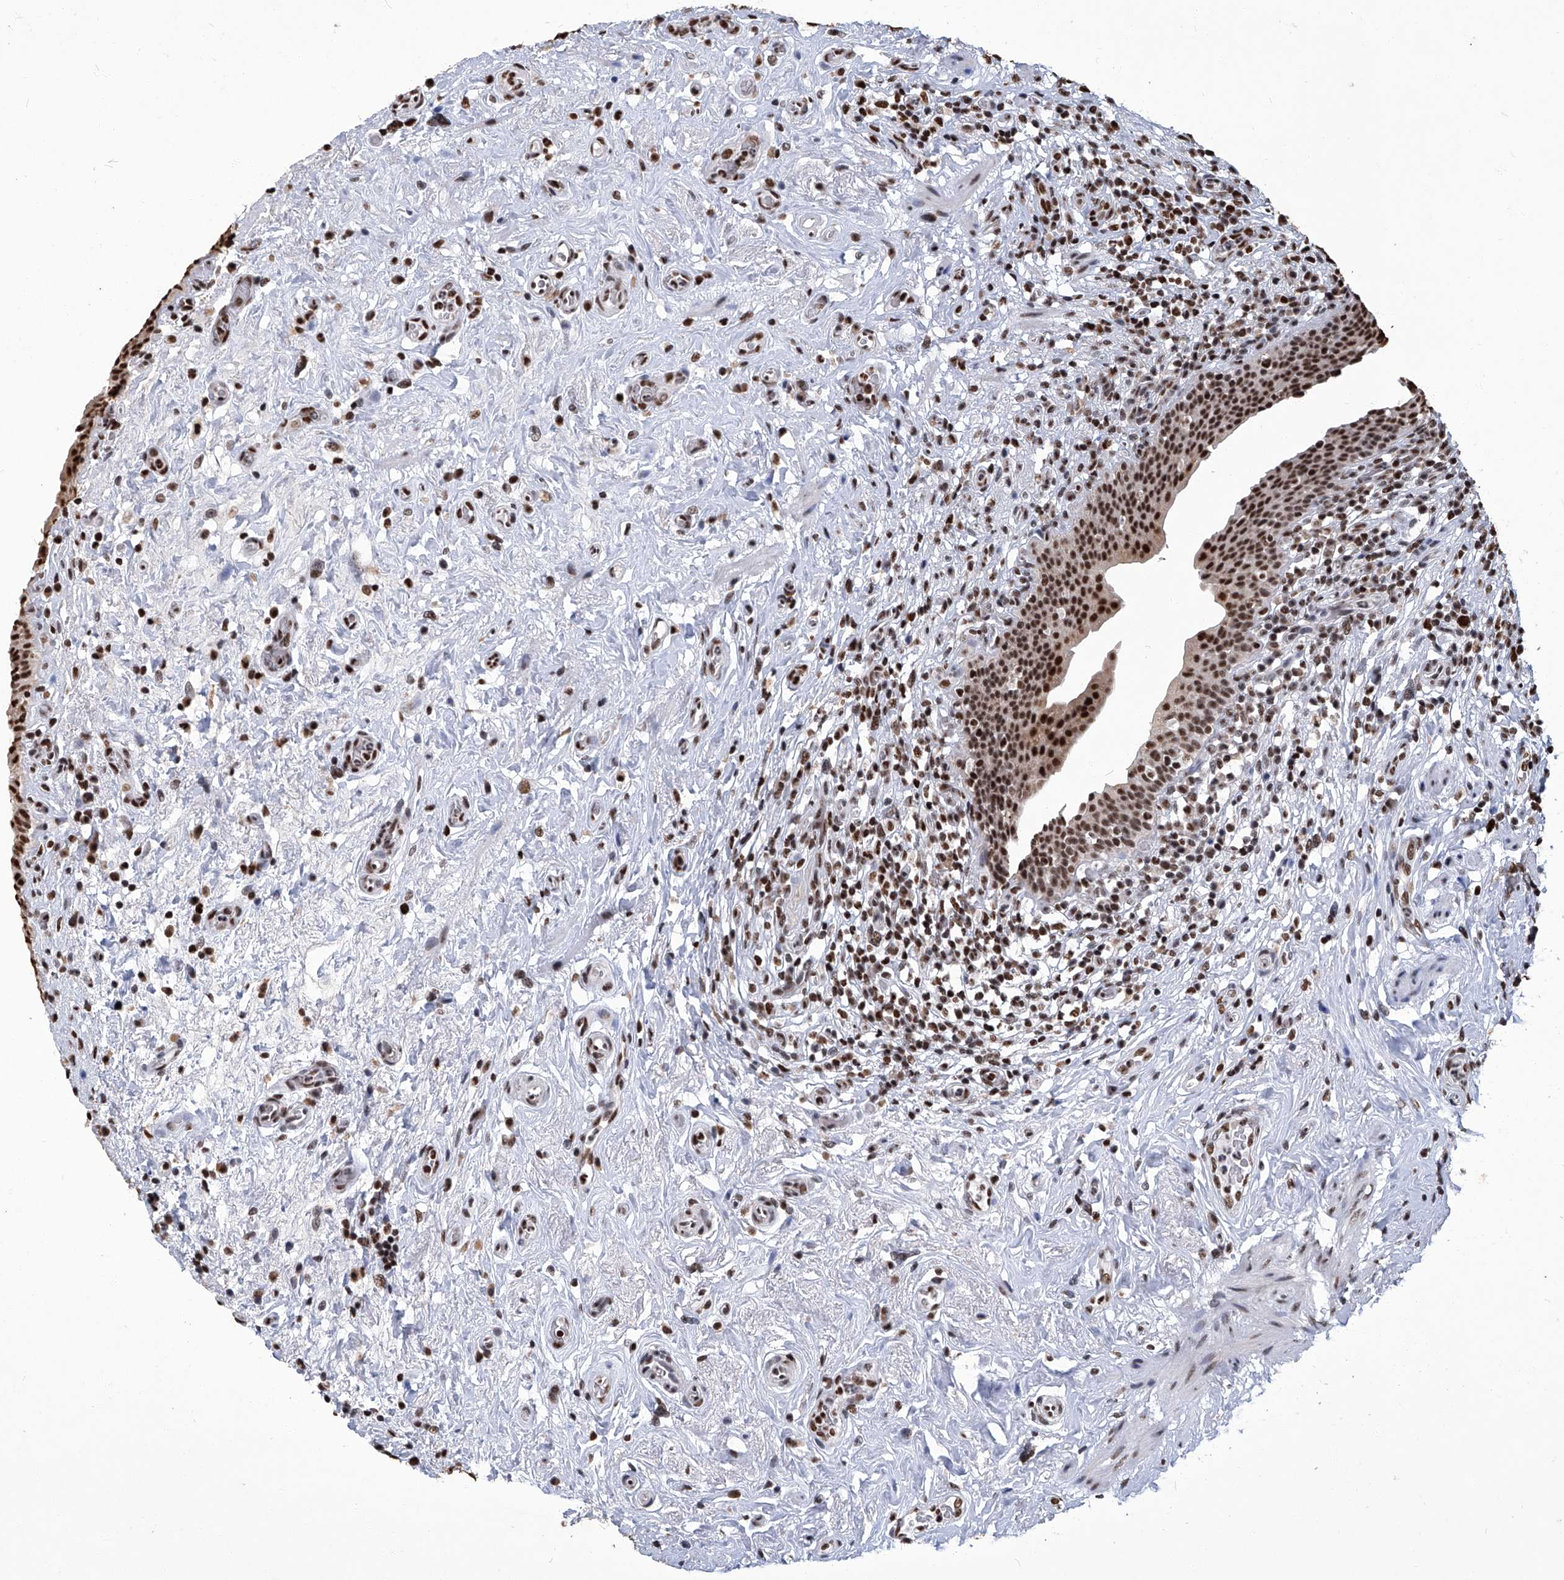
{"staining": {"intensity": "strong", "quantity": ">75%", "location": "nuclear"}, "tissue": "urinary bladder", "cell_type": "Urothelial cells", "image_type": "normal", "snomed": [{"axis": "morphology", "description": "Normal tissue, NOS"}, {"axis": "topography", "description": "Urinary bladder"}], "caption": "Protein expression by immunohistochemistry (IHC) demonstrates strong nuclear staining in about >75% of urothelial cells in benign urinary bladder.", "gene": "HBP1", "patient": {"sex": "male", "age": 83}}